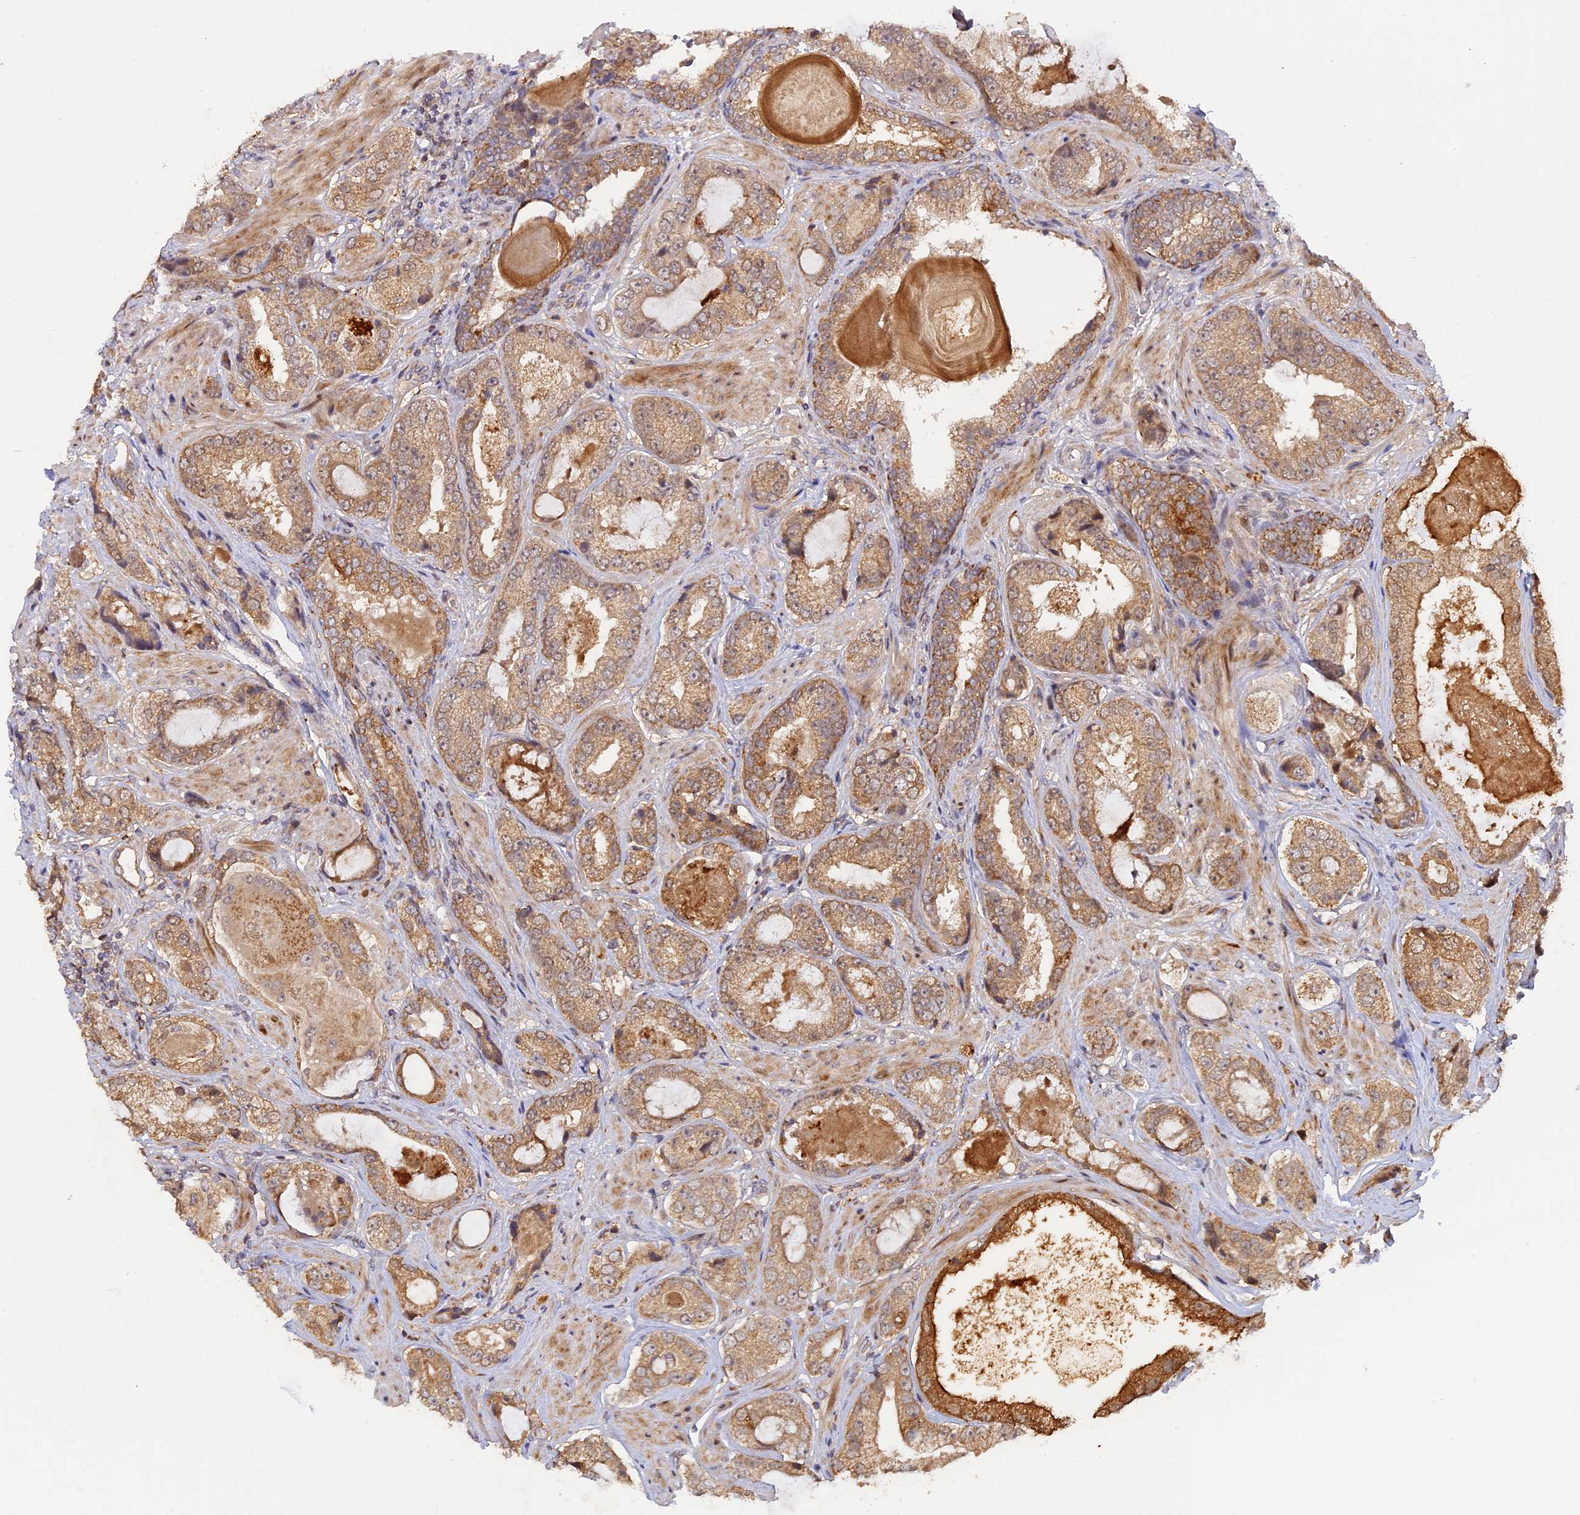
{"staining": {"intensity": "moderate", "quantity": ">75%", "location": "cytoplasmic/membranous"}, "tissue": "prostate cancer", "cell_type": "Tumor cells", "image_type": "cancer", "snomed": [{"axis": "morphology", "description": "Adenocarcinoma, High grade"}, {"axis": "topography", "description": "Prostate"}], "caption": "The immunohistochemical stain shows moderate cytoplasmic/membranous expression in tumor cells of prostate high-grade adenocarcinoma tissue. Using DAB (brown) and hematoxylin (blue) stains, captured at high magnification using brightfield microscopy.", "gene": "GSKIP", "patient": {"sex": "male", "age": 59}}